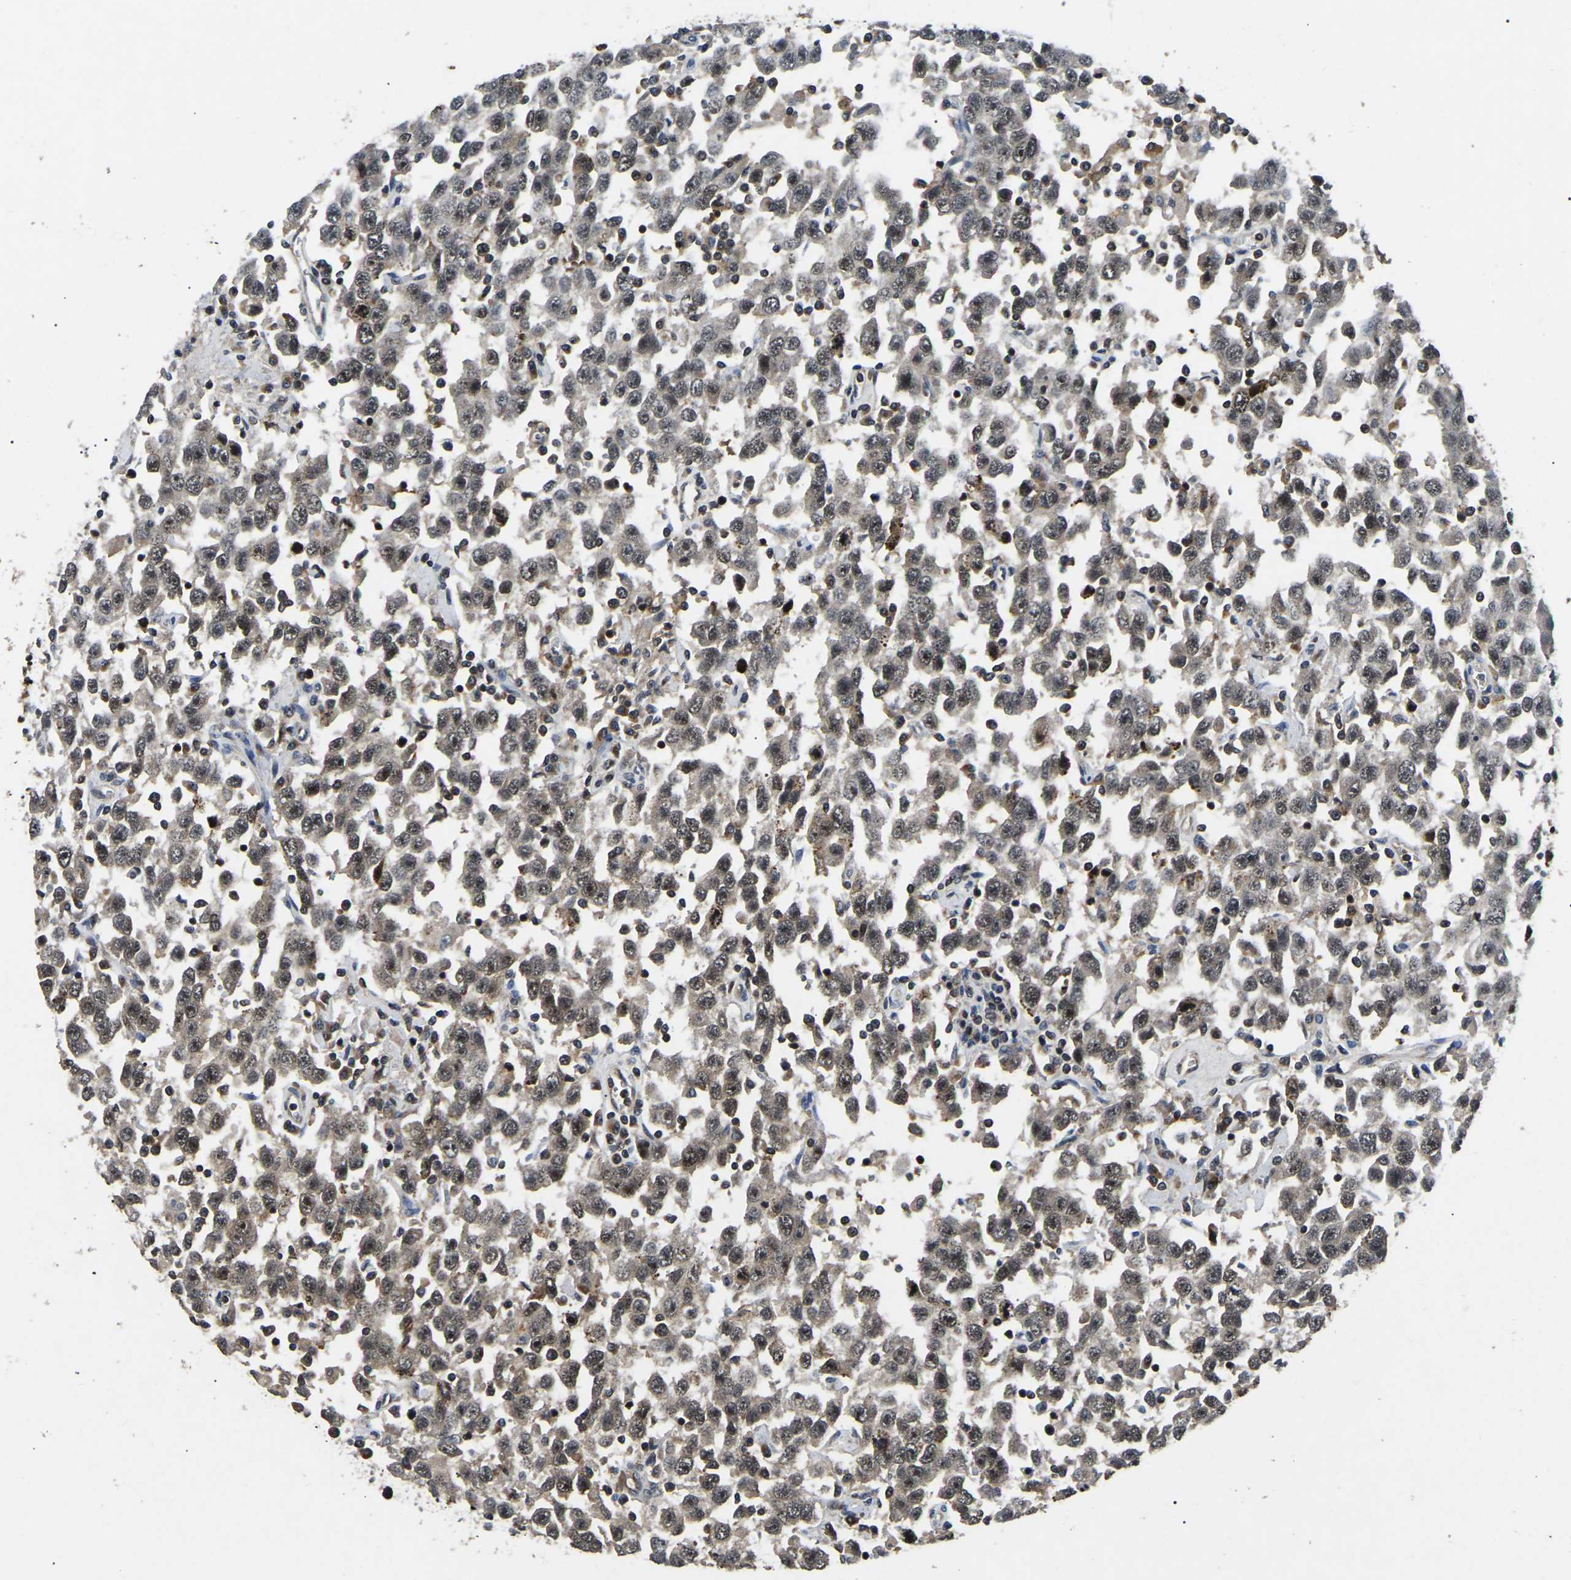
{"staining": {"intensity": "moderate", "quantity": "<25%", "location": "cytoplasmic/membranous,nuclear"}, "tissue": "testis cancer", "cell_type": "Tumor cells", "image_type": "cancer", "snomed": [{"axis": "morphology", "description": "Seminoma, NOS"}, {"axis": "topography", "description": "Testis"}], "caption": "Immunohistochemistry (DAB) staining of testis cancer (seminoma) exhibits moderate cytoplasmic/membranous and nuclear protein staining in approximately <25% of tumor cells.", "gene": "RBM28", "patient": {"sex": "male", "age": 41}}